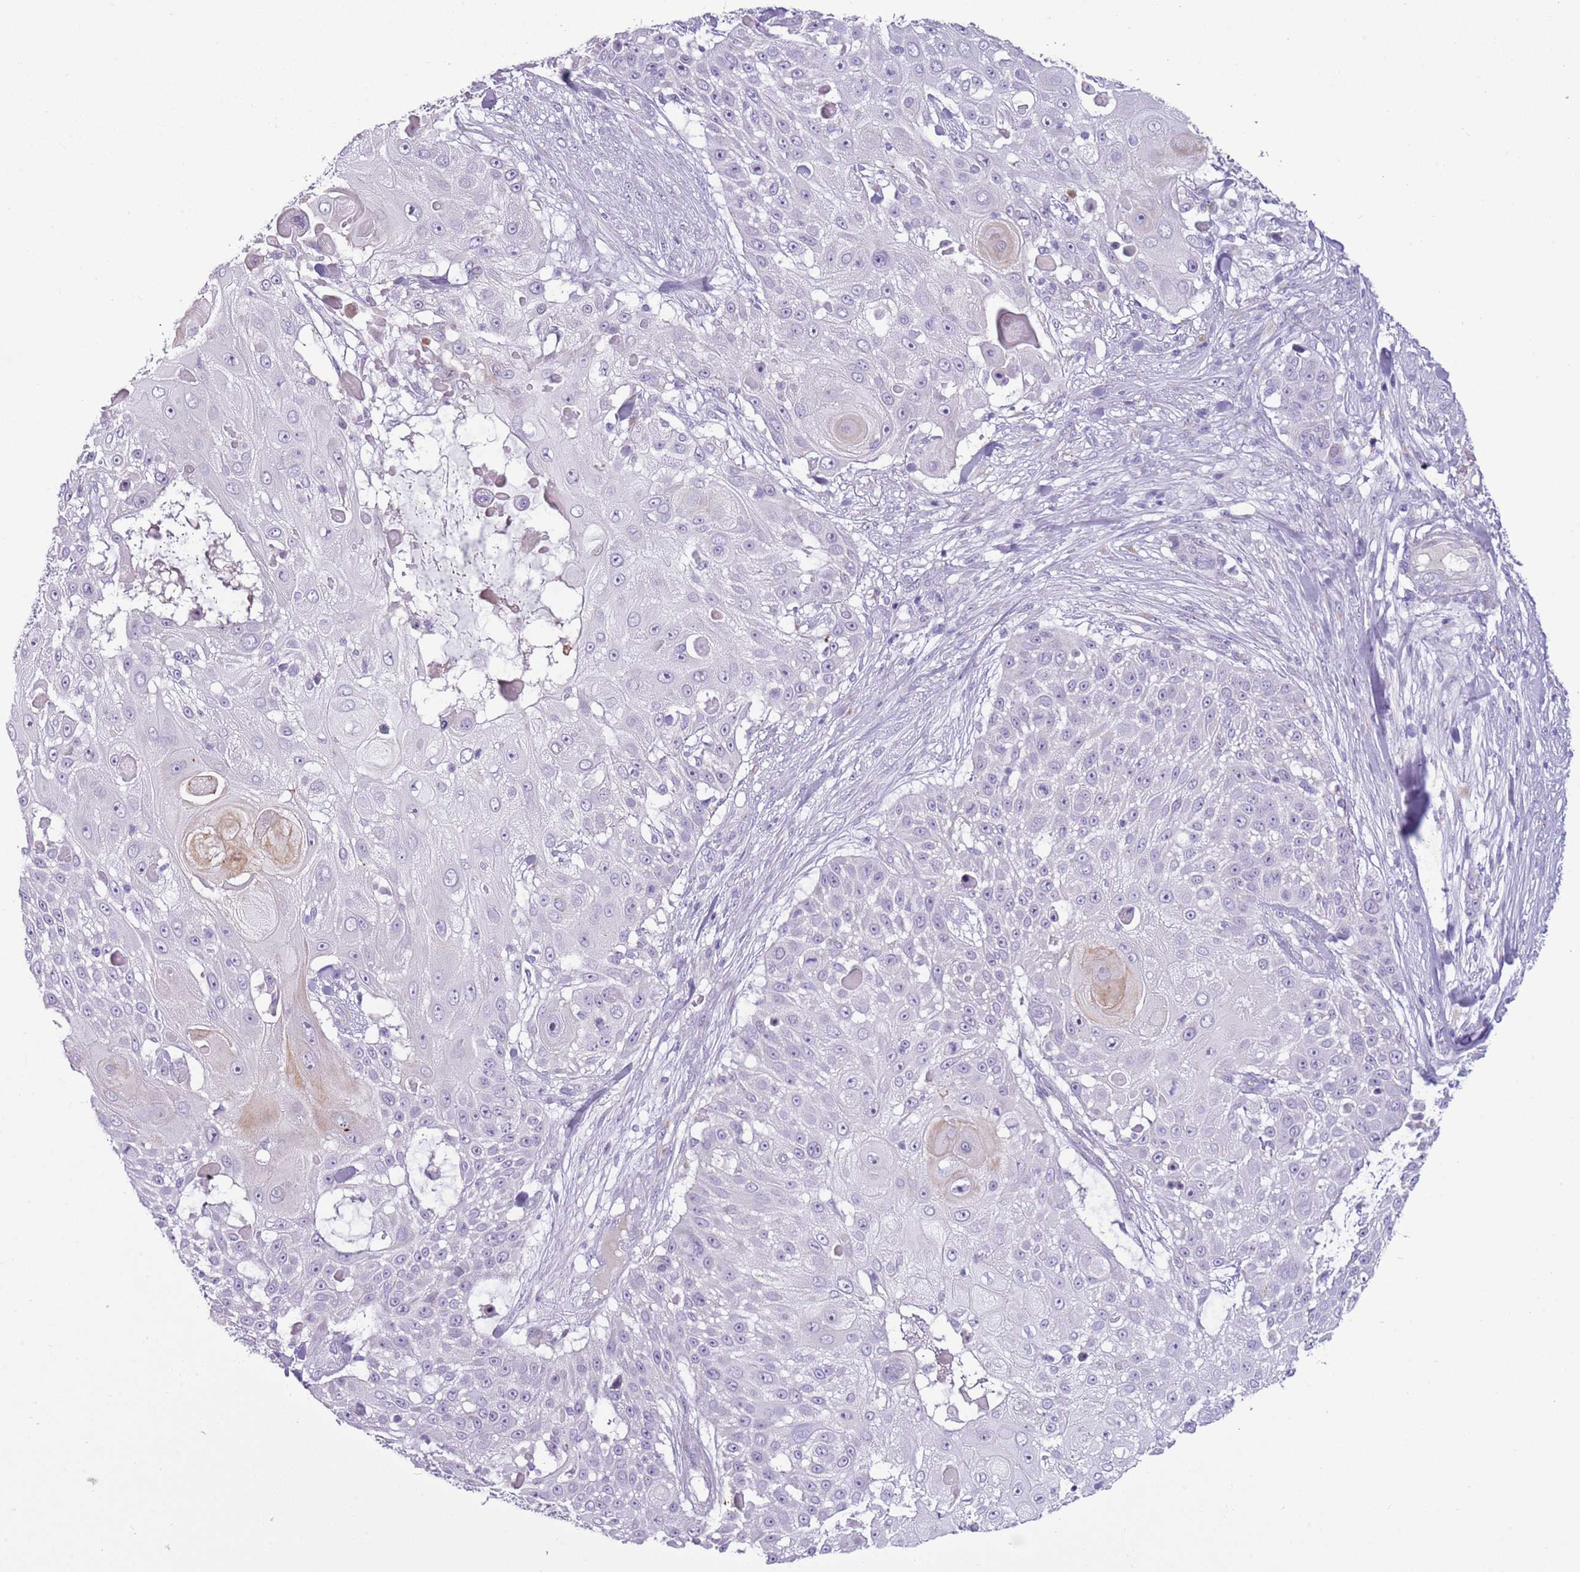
{"staining": {"intensity": "negative", "quantity": "none", "location": "none"}, "tissue": "skin cancer", "cell_type": "Tumor cells", "image_type": "cancer", "snomed": [{"axis": "morphology", "description": "Squamous cell carcinoma, NOS"}, {"axis": "topography", "description": "Skin"}], "caption": "This micrograph is of skin cancer (squamous cell carcinoma) stained with IHC to label a protein in brown with the nuclei are counter-stained blue. There is no positivity in tumor cells.", "gene": "NBPF6", "patient": {"sex": "female", "age": 86}}